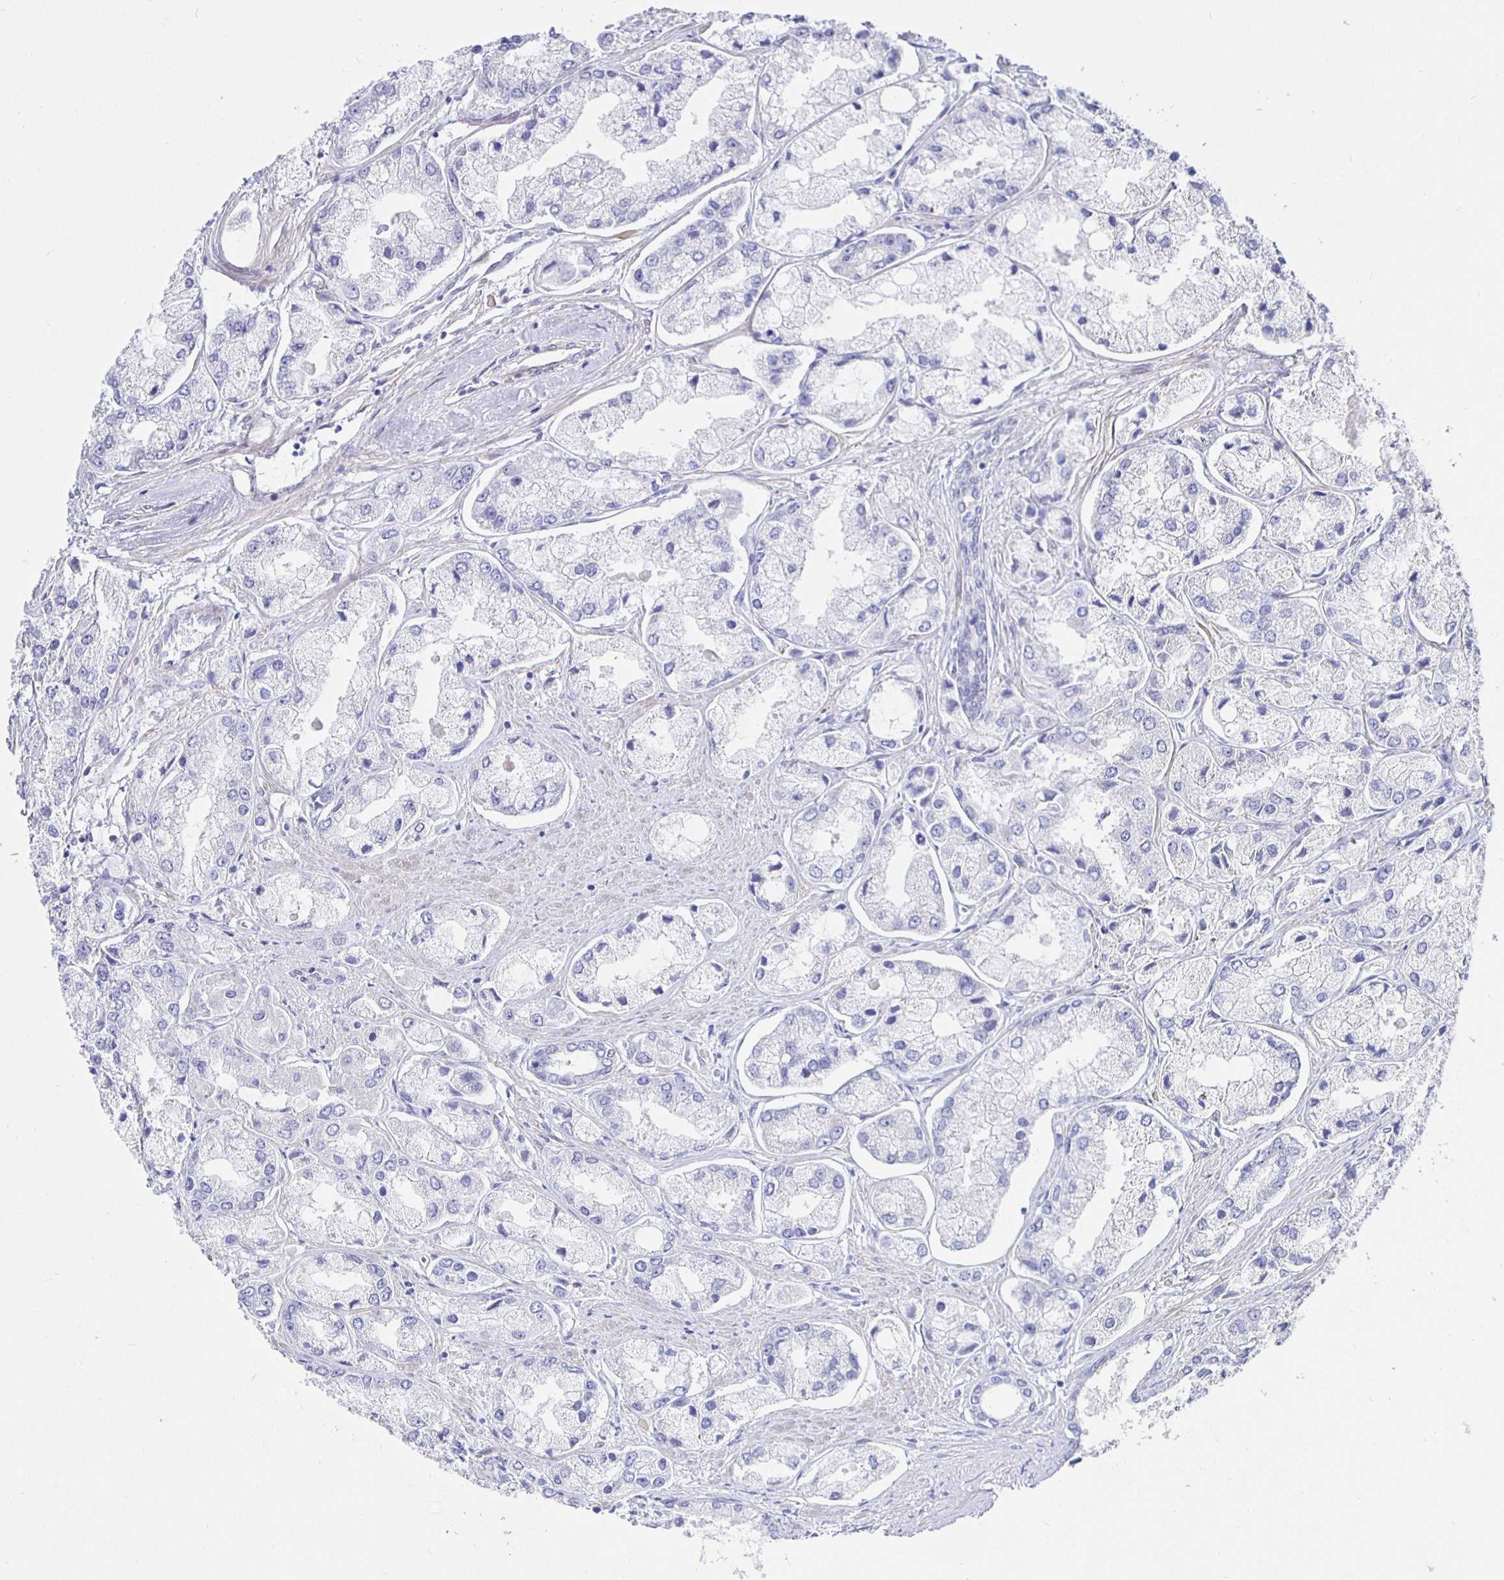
{"staining": {"intensity": "negative", "quantity": "none", "location": "none"}, "tissue": "prostate cancer", "cell_type": "Tumor cells", "image_type": "cancer", "snomed": [{"axis": "morphology", "description": "Adenocarcinoma, Low grade"}, {"axis": "topography", "description": "Prostate"}], "caption": "The image demonstrates no staining of tumor cells in prostate cancer. The staining is performed using DAB (3,3'-diaminobenzidine) brown chromogen with nuclei counter-stained in using hematoxylin.", "gene": "HSPA4L", "patient": {"sex": "male", "age": 69}}